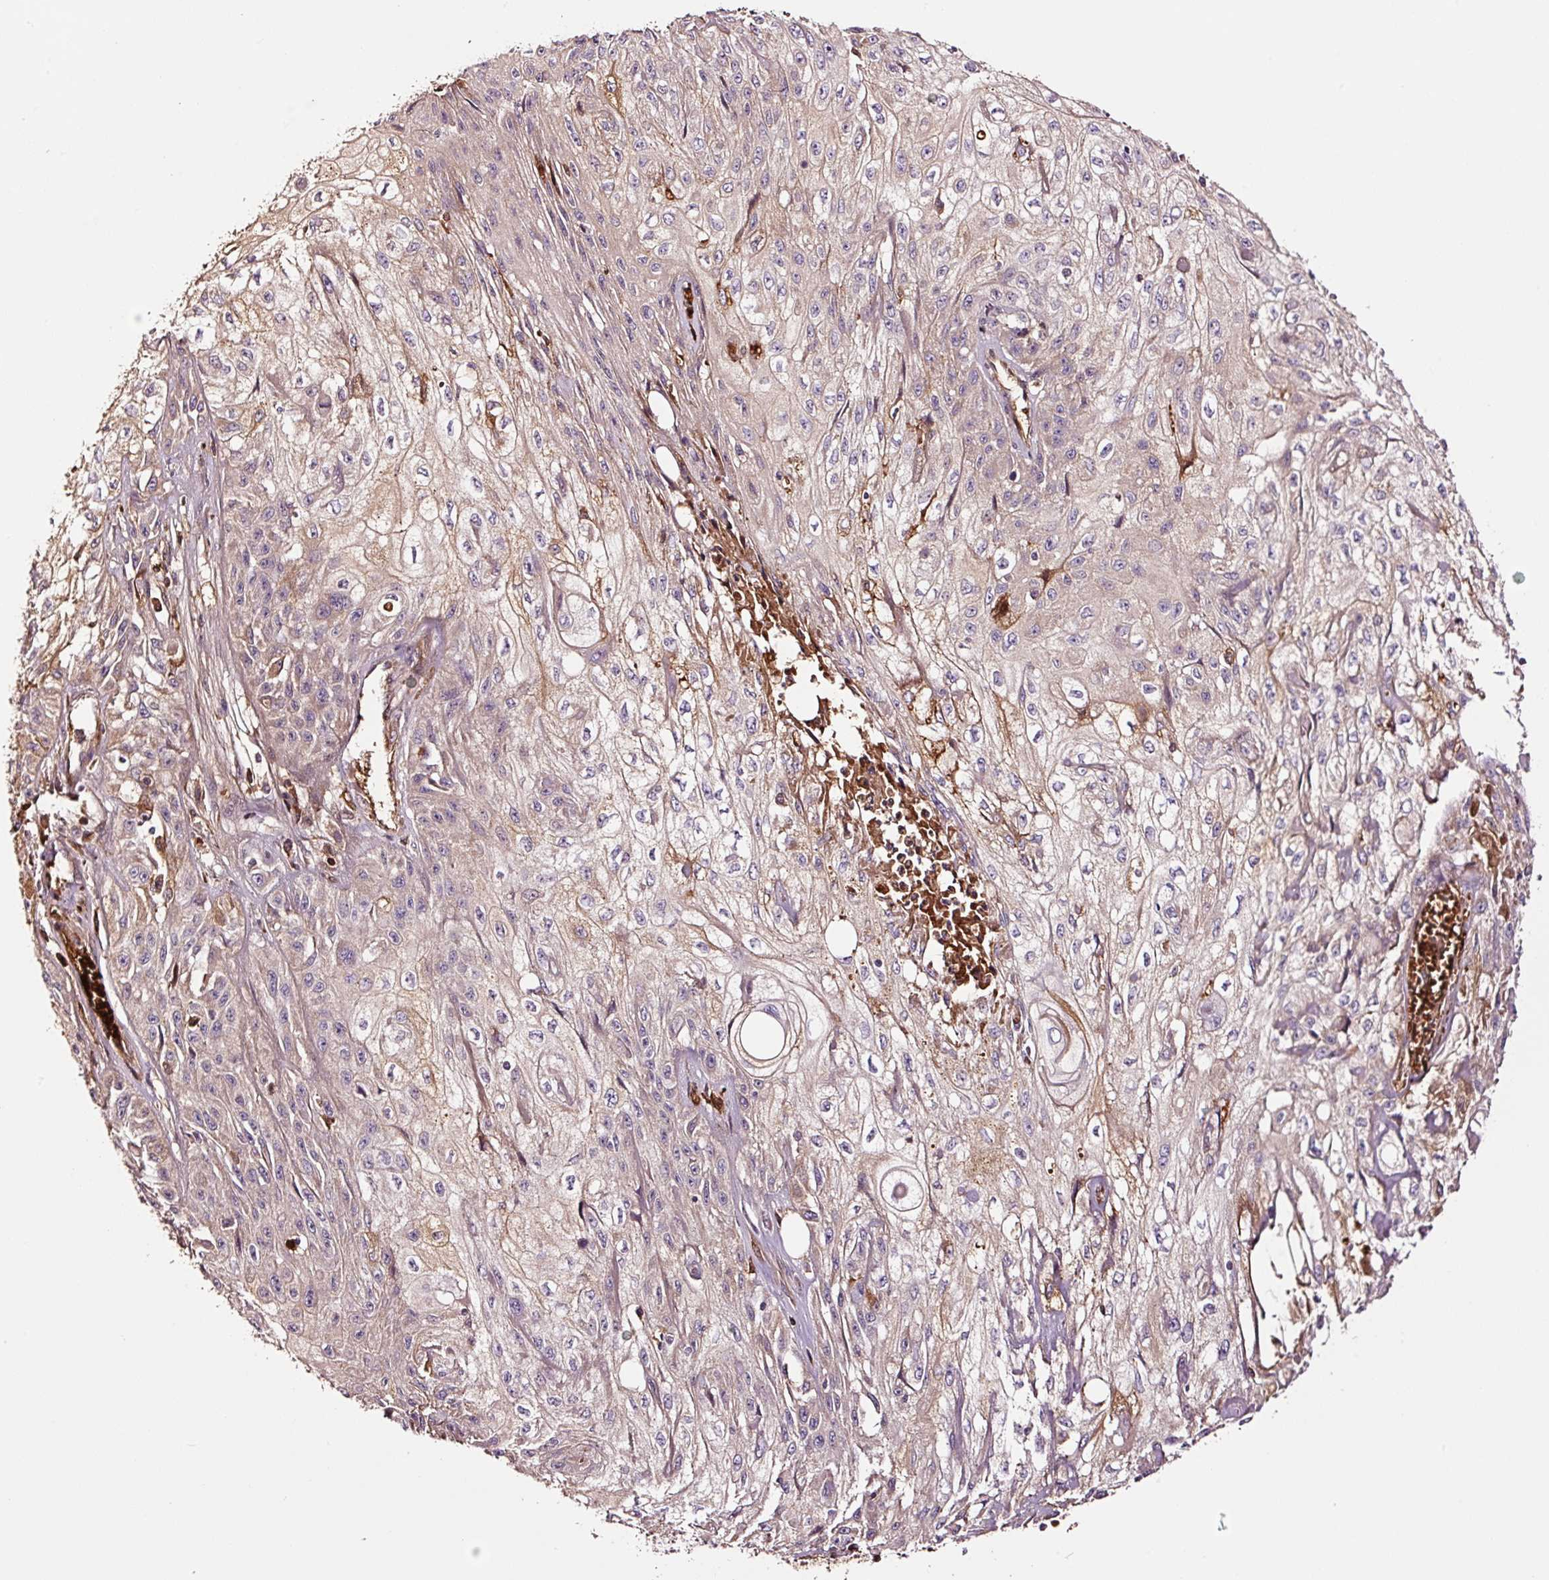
{"staining": {"intensity": "moderate", "quantity": "<25%", "location": "cytoplasmic/membranous"}, "tissue": "skin cancer", "cell_type": "Tumor cells", "image_type": "cancer", "snomed": [{"axis": "morphology", "description": "Squamous cell carcinoma, NOS"}, {"axis": "morphology", "description": "Squamous cell carcinoma, metastatic, NOS"}, {"axis": "topography", "description": "Skin"}, {"axis": "topography", "description": "Lymph node"}], "caption": "A brown stain shows moderate cytoplasmic/membranous expression of a protein in human skin cancer tumor cells.", "gene": "PGLYRP2", "patient": {"sex": "male", "age": 75}}